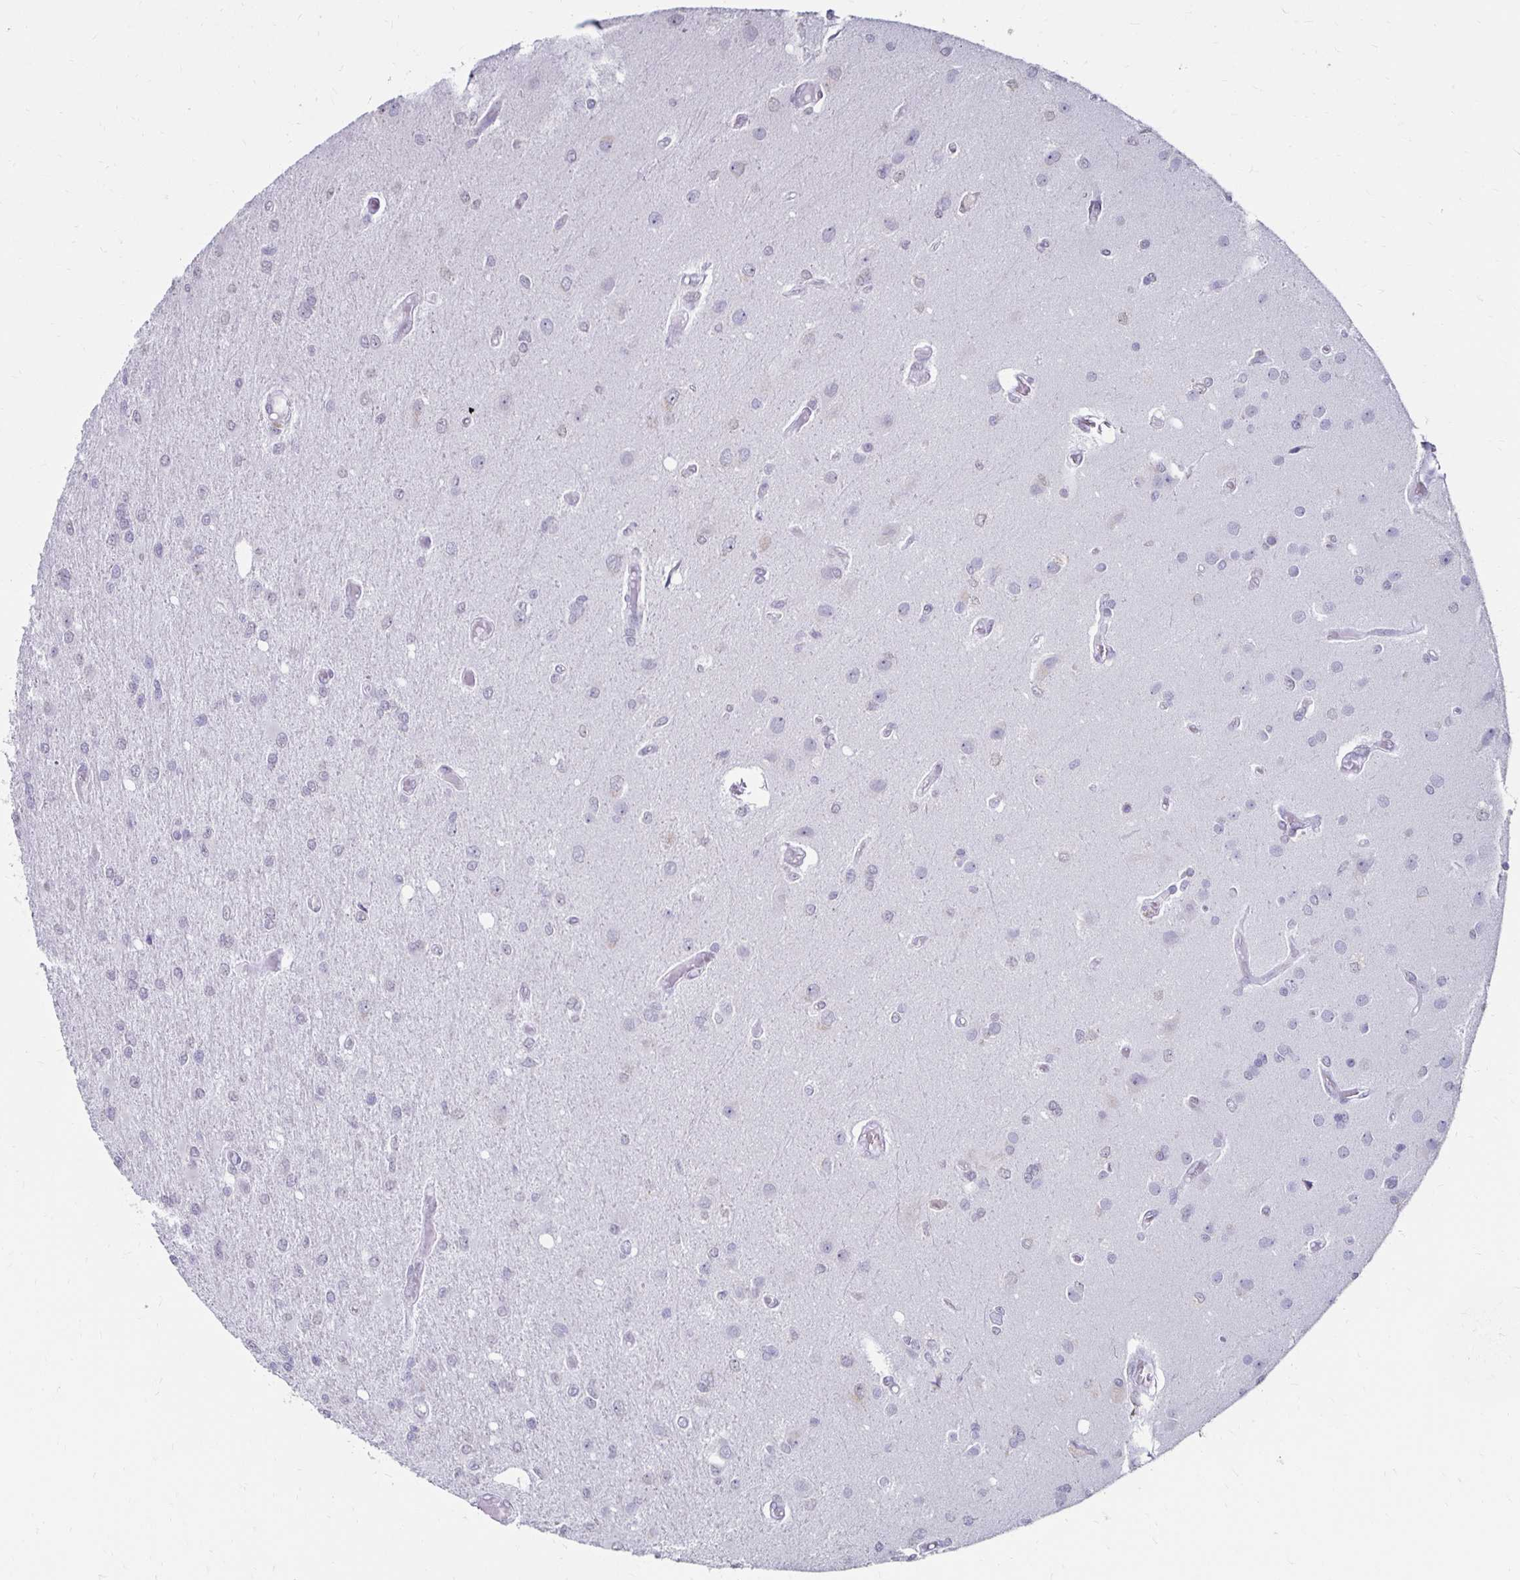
{"staining": {"intensity": "negative", "quantity": "none", "location": "none"}, "tissue": "glioma", "cell_type": "Tumor cells", "image_type": "cancer", "snomed": [{"axis": "morphology", "description": "Glioma, malignant, High grade"}, {"axis": "topography", "description": "Brain"}], "caption": "This histopathology image is of malignant glioma (high-grade) stained with IHC to label a protein in brown with the nuclei are counter-stained blue. There is no staining in tumor cells.", "gene": "TOMM34", "patient": {"sex": "female", "age": 70}}